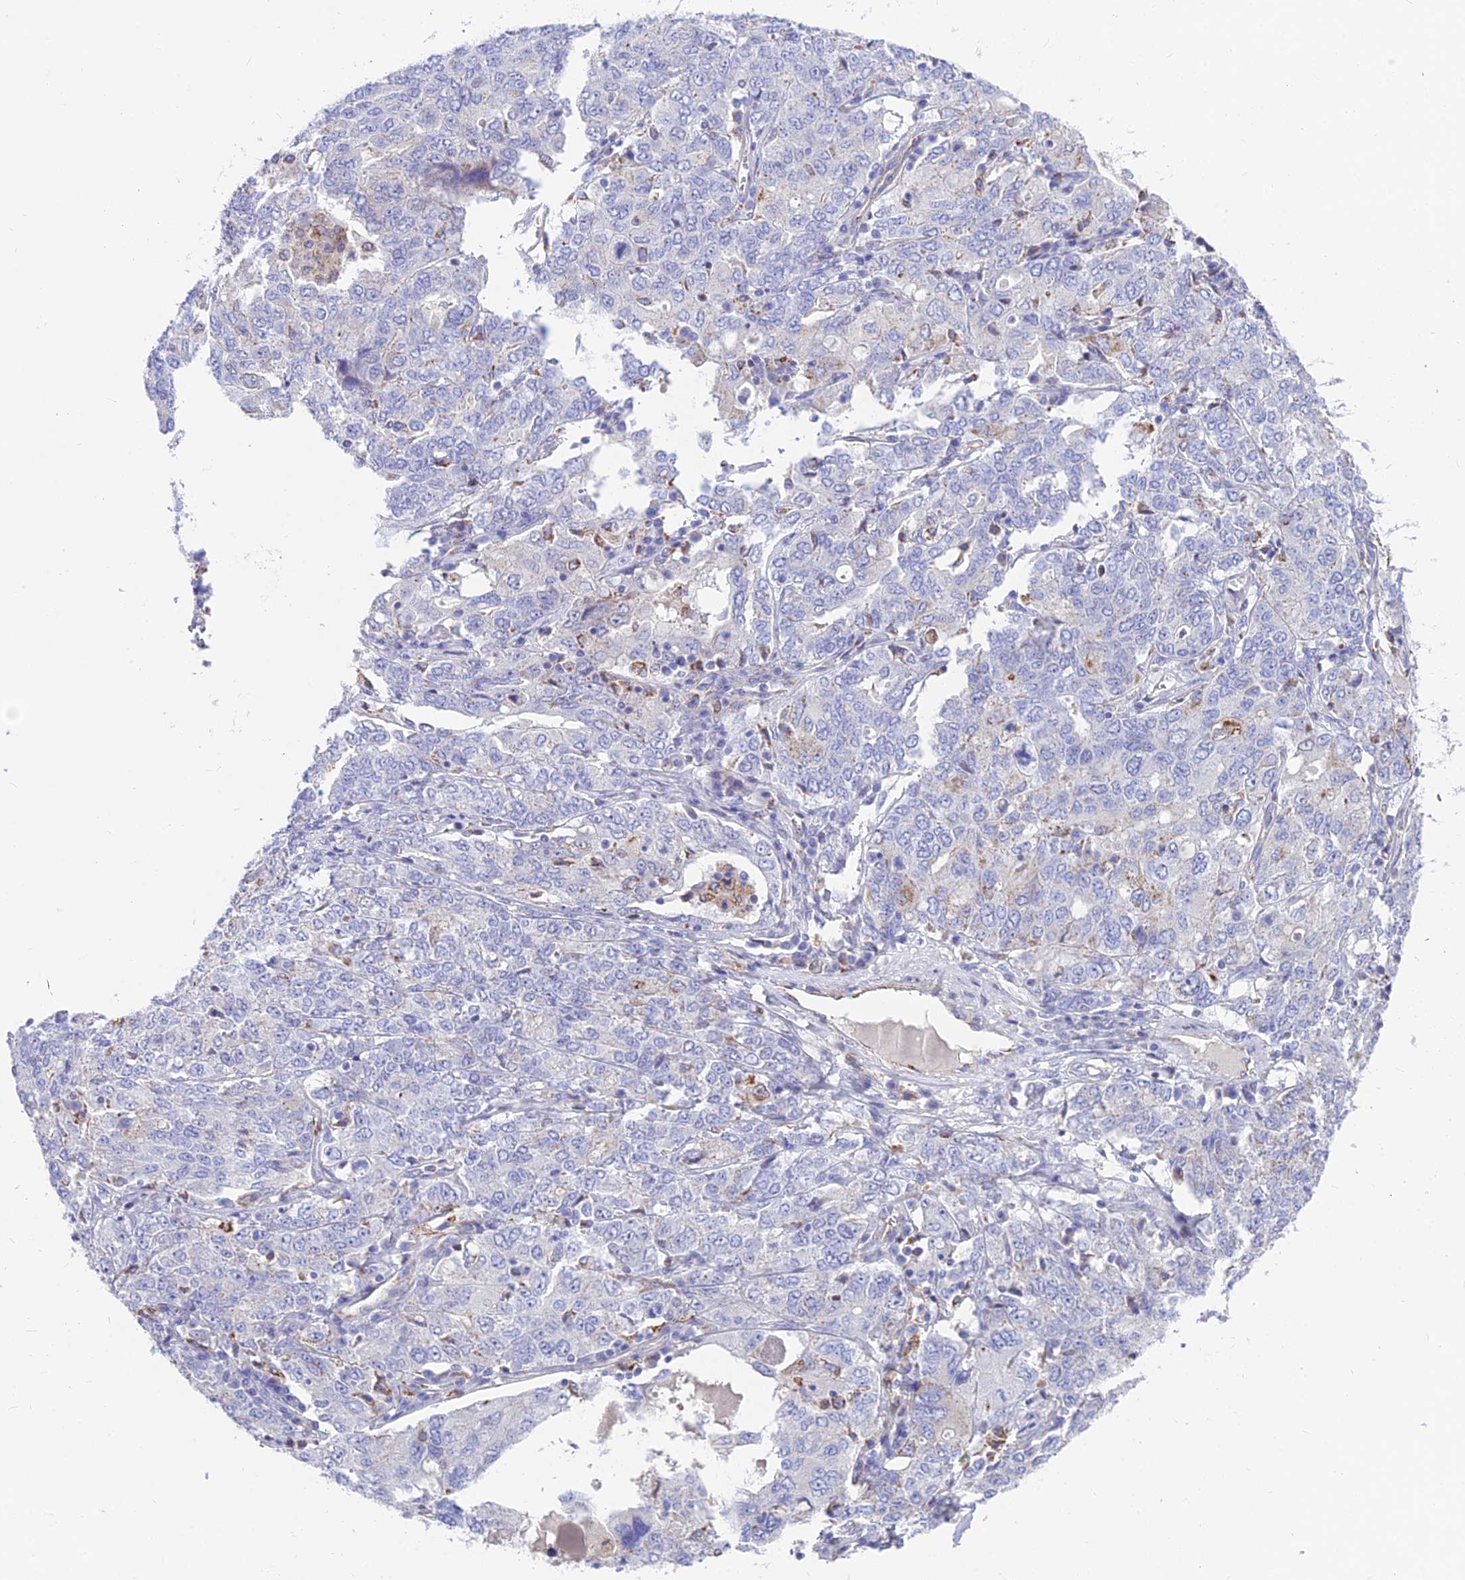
{"staining": {"intensity": "negative", "quantity": "none", "location": "none"}, "tissue": "ovarian cancer", "cell_type": "Tumor cells", "image_type": "cancer", "snomed": [{"axis": "morphology", "description": "Carcinoma, endometroid"}, {"axis": "topography", "description": "Ovary"}], "caption": "There is no significant expression in tumor cells of ovarian cancer.", "gene": "TIGD6", "patient": {"sex": "female", "age": 62}}